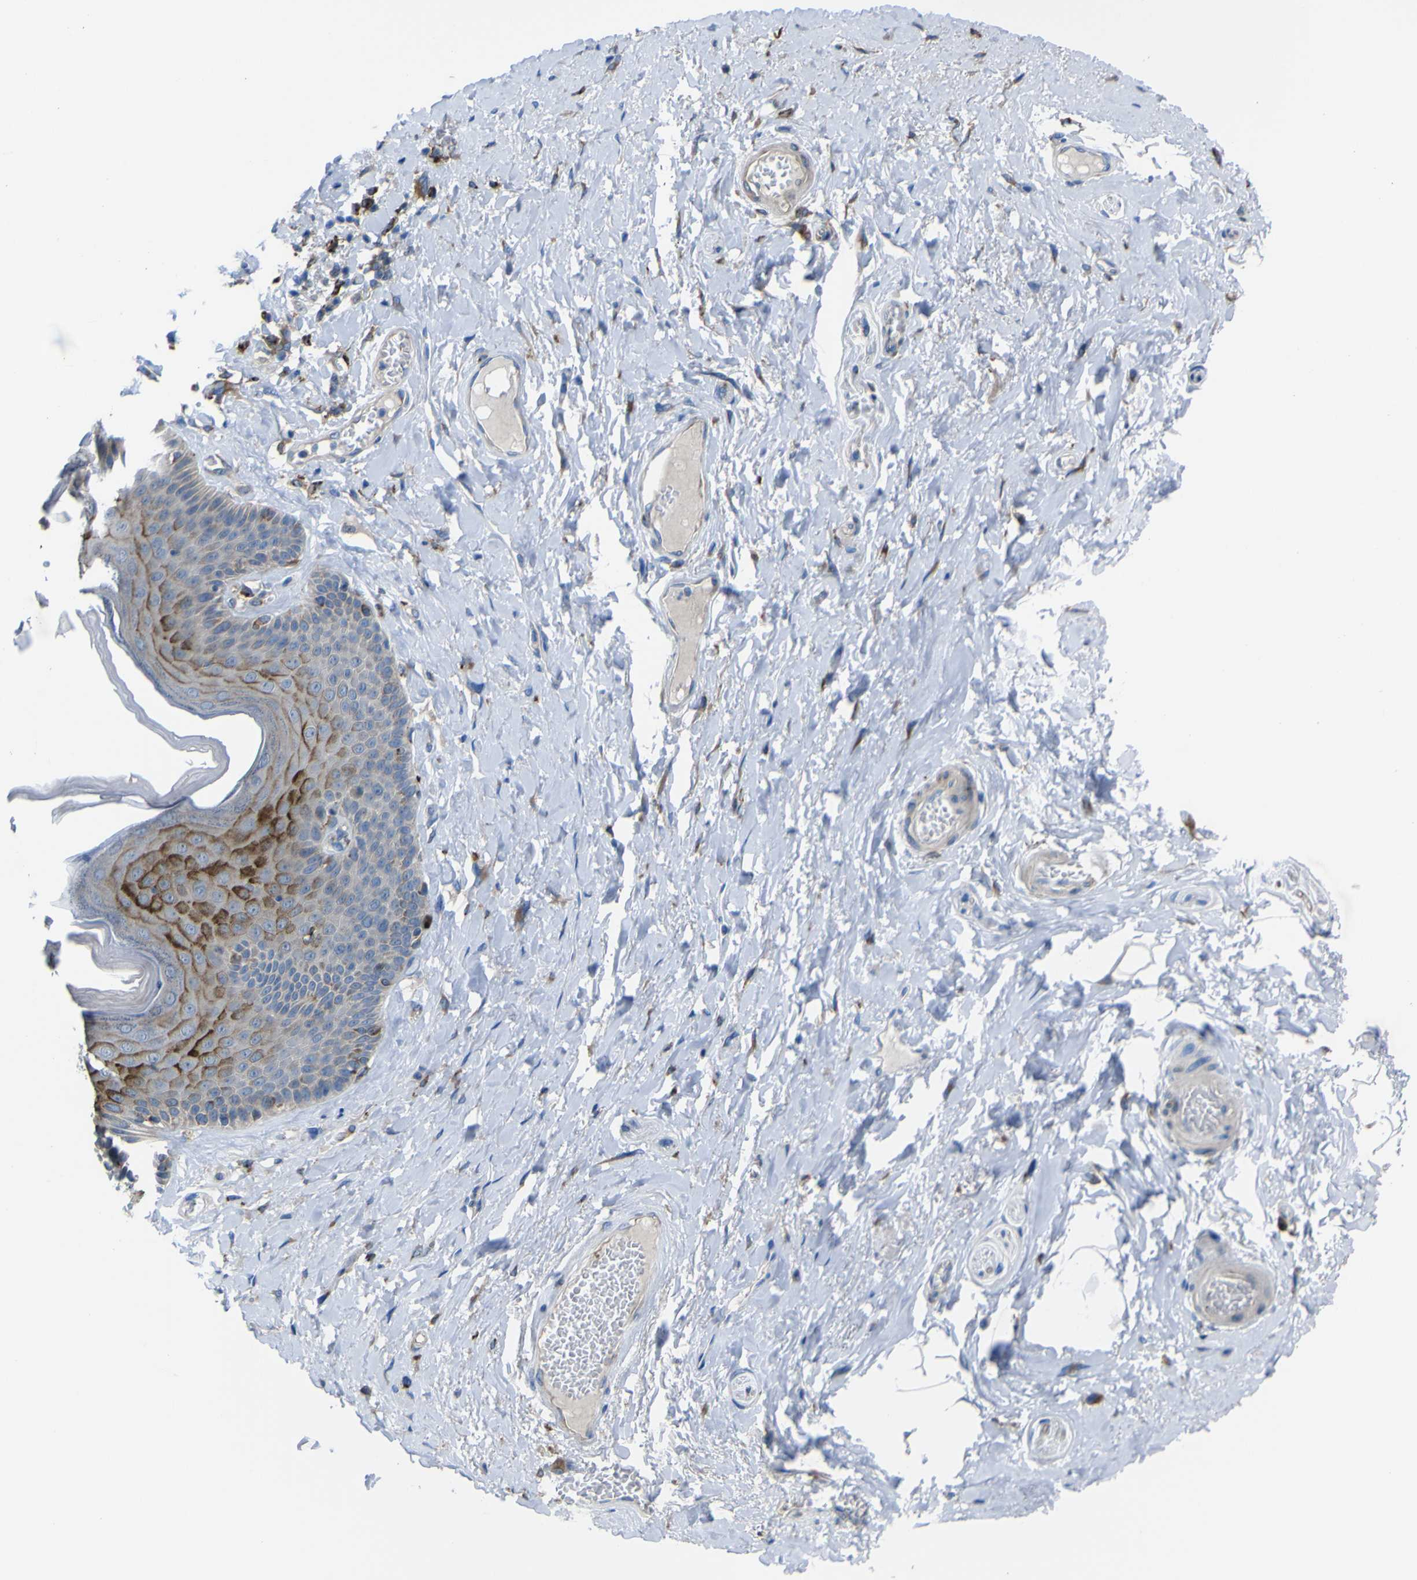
{"staining": {"intensity": "strong", "quantity": "25%-75%", "location": "cytoplasmic/membranous"}, "tissue": "skin", "cell_type": "Epidermal cells", "image_type": "normal", "snomed": [{"axis": "morphology", "description": "Normal tissue, NOS"}, {"axis": "topography", "description": "Anal"}], "caption": "Human skin stained for a protein (brown) reveals strong cytoplasmic/membranous positive staining in approximately 25%-75% of epidermal cells.", "gene": "CST3", "patient": {"sex": "male", "age": 69}}